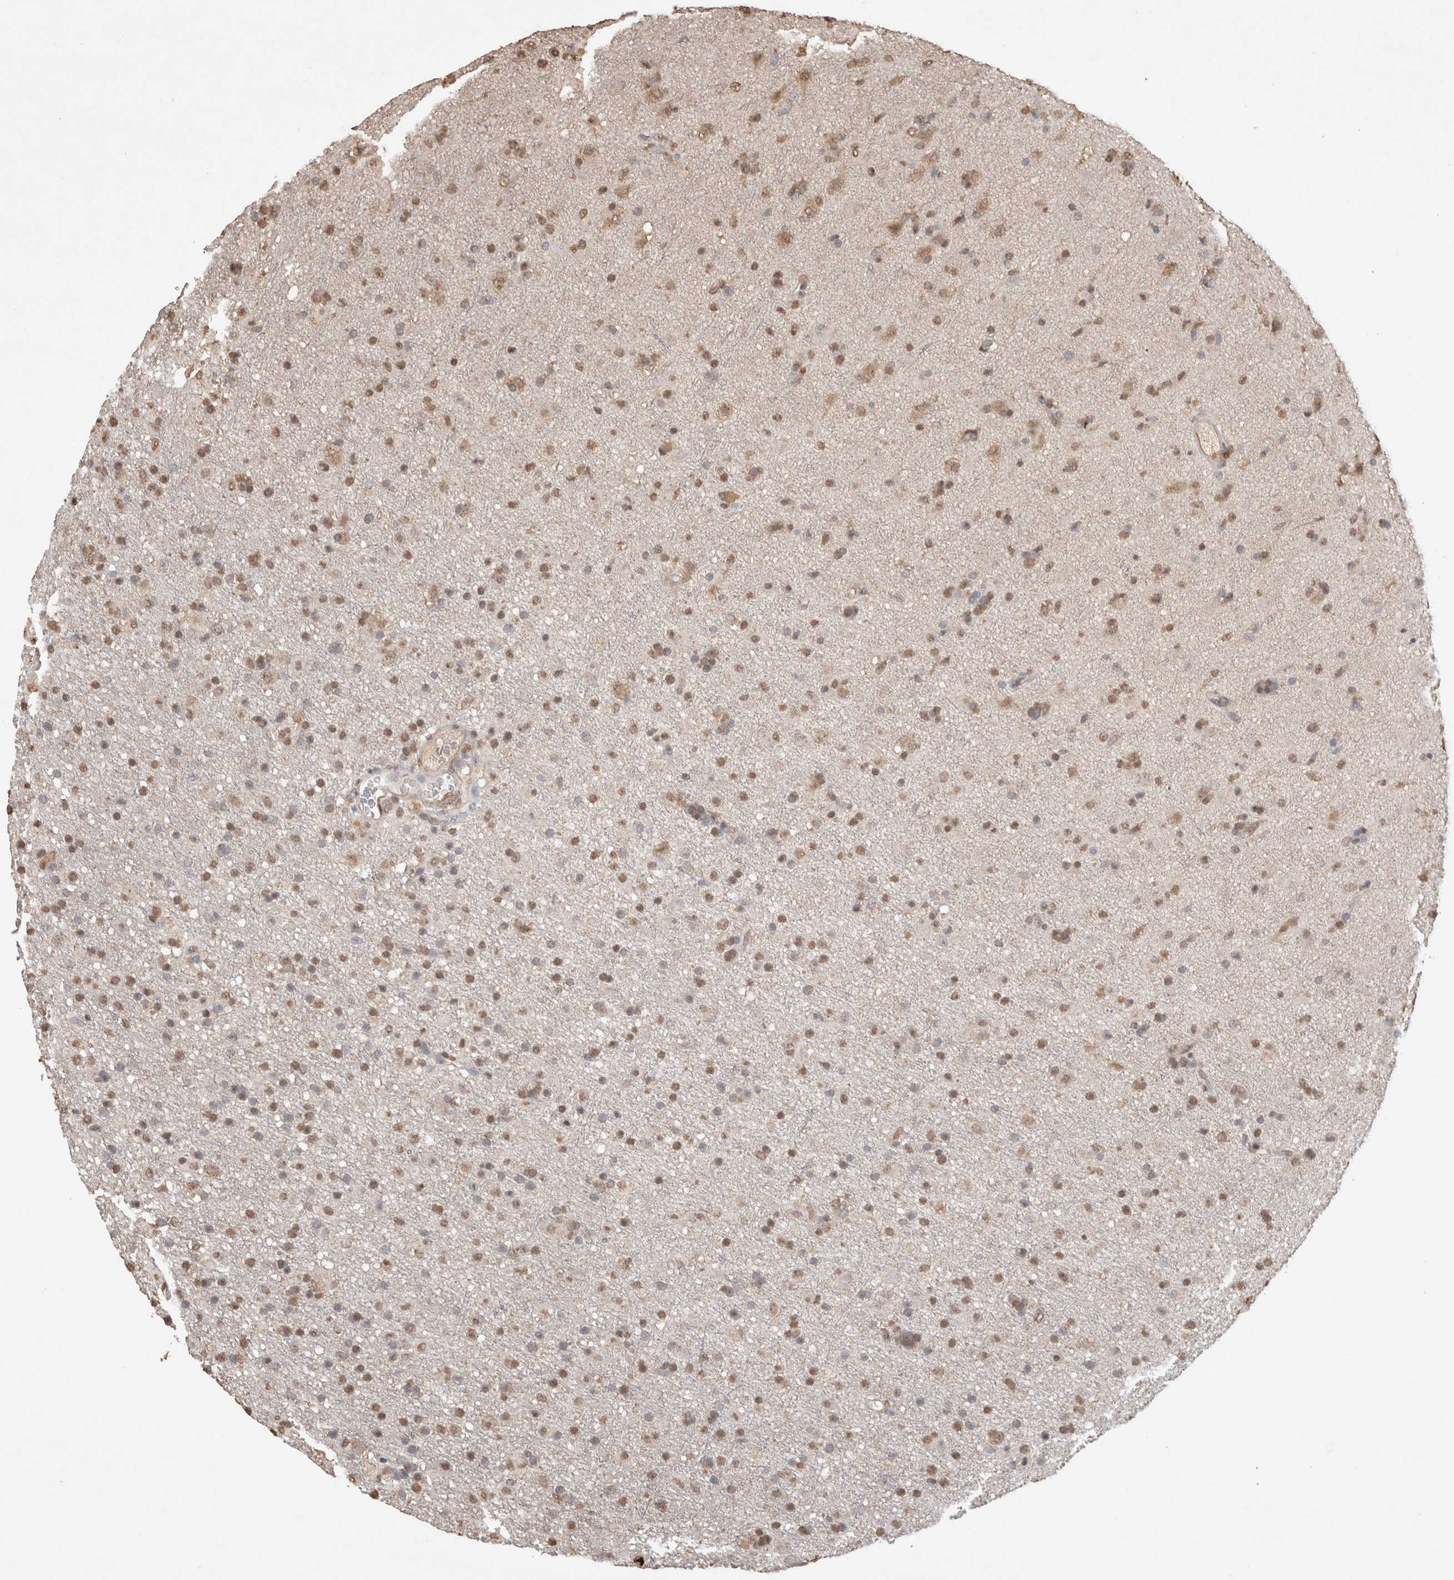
{"staining": {"intensity": "moderate", "quantity": ">75%", "location": "cytoplasmic/membranous,nuclear"}, "tissue": "glioma", "cell_type": "Tumor cells", "image_type": "cancer", "snomed": [{"axis": "morphology", "description": "Glioma, malignant, Low grade"}, {"axis": "topography", "description": "Brain"}], "caption": "High-magnification brightfield microscopy of malignant low-grade glioma stained with DAB (3,3'-diaminobenzidine) (brown) and counterstained with hematoxylin (blue). tumor cells exhibit moderate cytoplasmic/membranous and nuclear expression is appreciated in about>75% of cells.", "gene": "MLX", "patient": {"sex": "male", "age": 65}}